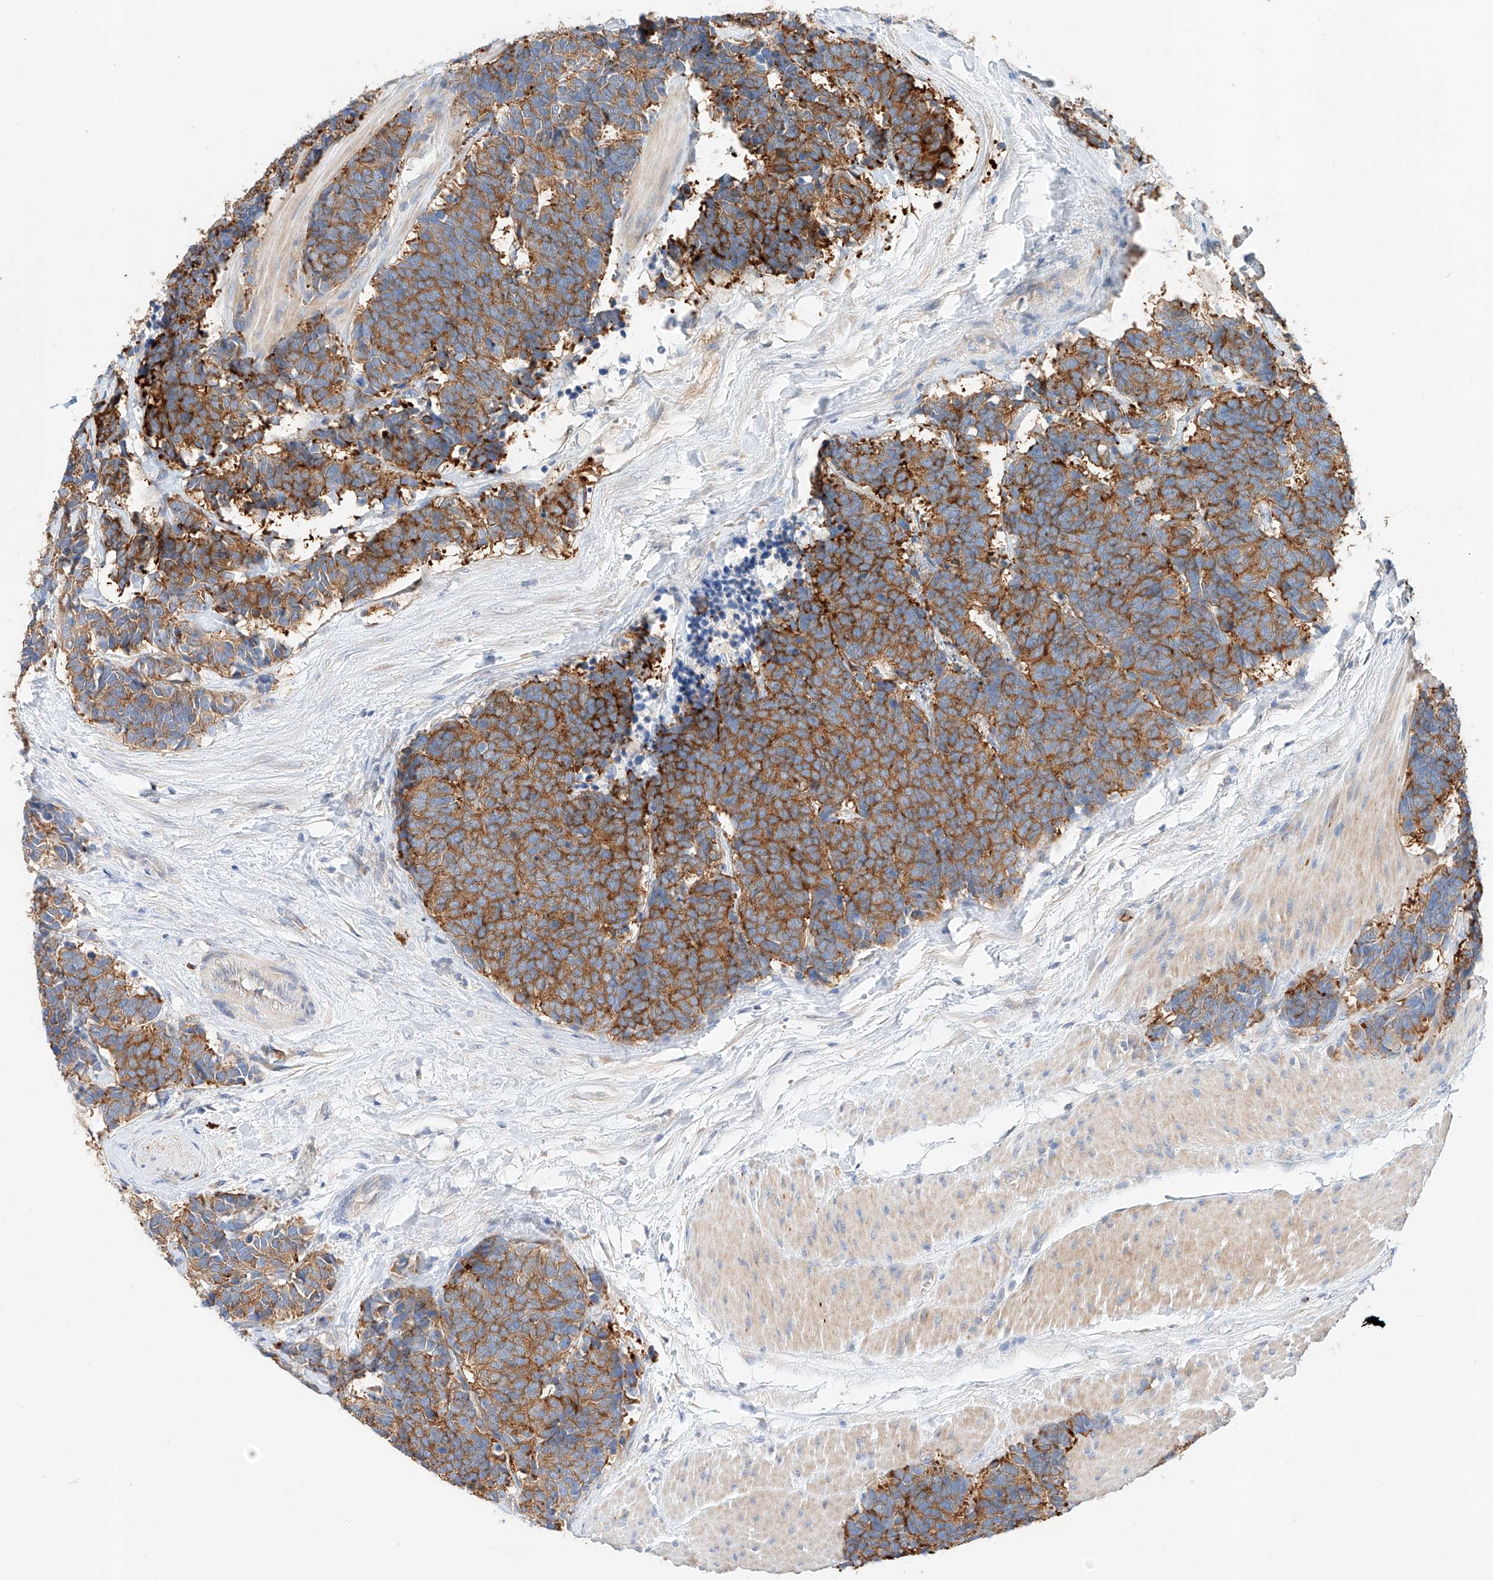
{"staining": {"intensity": "moderate", "quantity": ">75%", "location": "cytoplasmic/membranous"}, "tissue": "carcinoid", "cell_type": "Tumor cells", "image_type": "cancer", "snomed": [{"axis": "morphology", "description": "Carcinoma, NOS"}, {"axis": "morphology", "description": "Carcinoid, malignant, NOS"}, {"axis": "topography", "description": "Urinary bladder"}], "caption": "Moderate cytoplasmic/membranous expression is identified in approximately >75% of tumor cells in carcinoma.", "gene": "GLMN", "patient": {"sex": "male", "age": 57}}